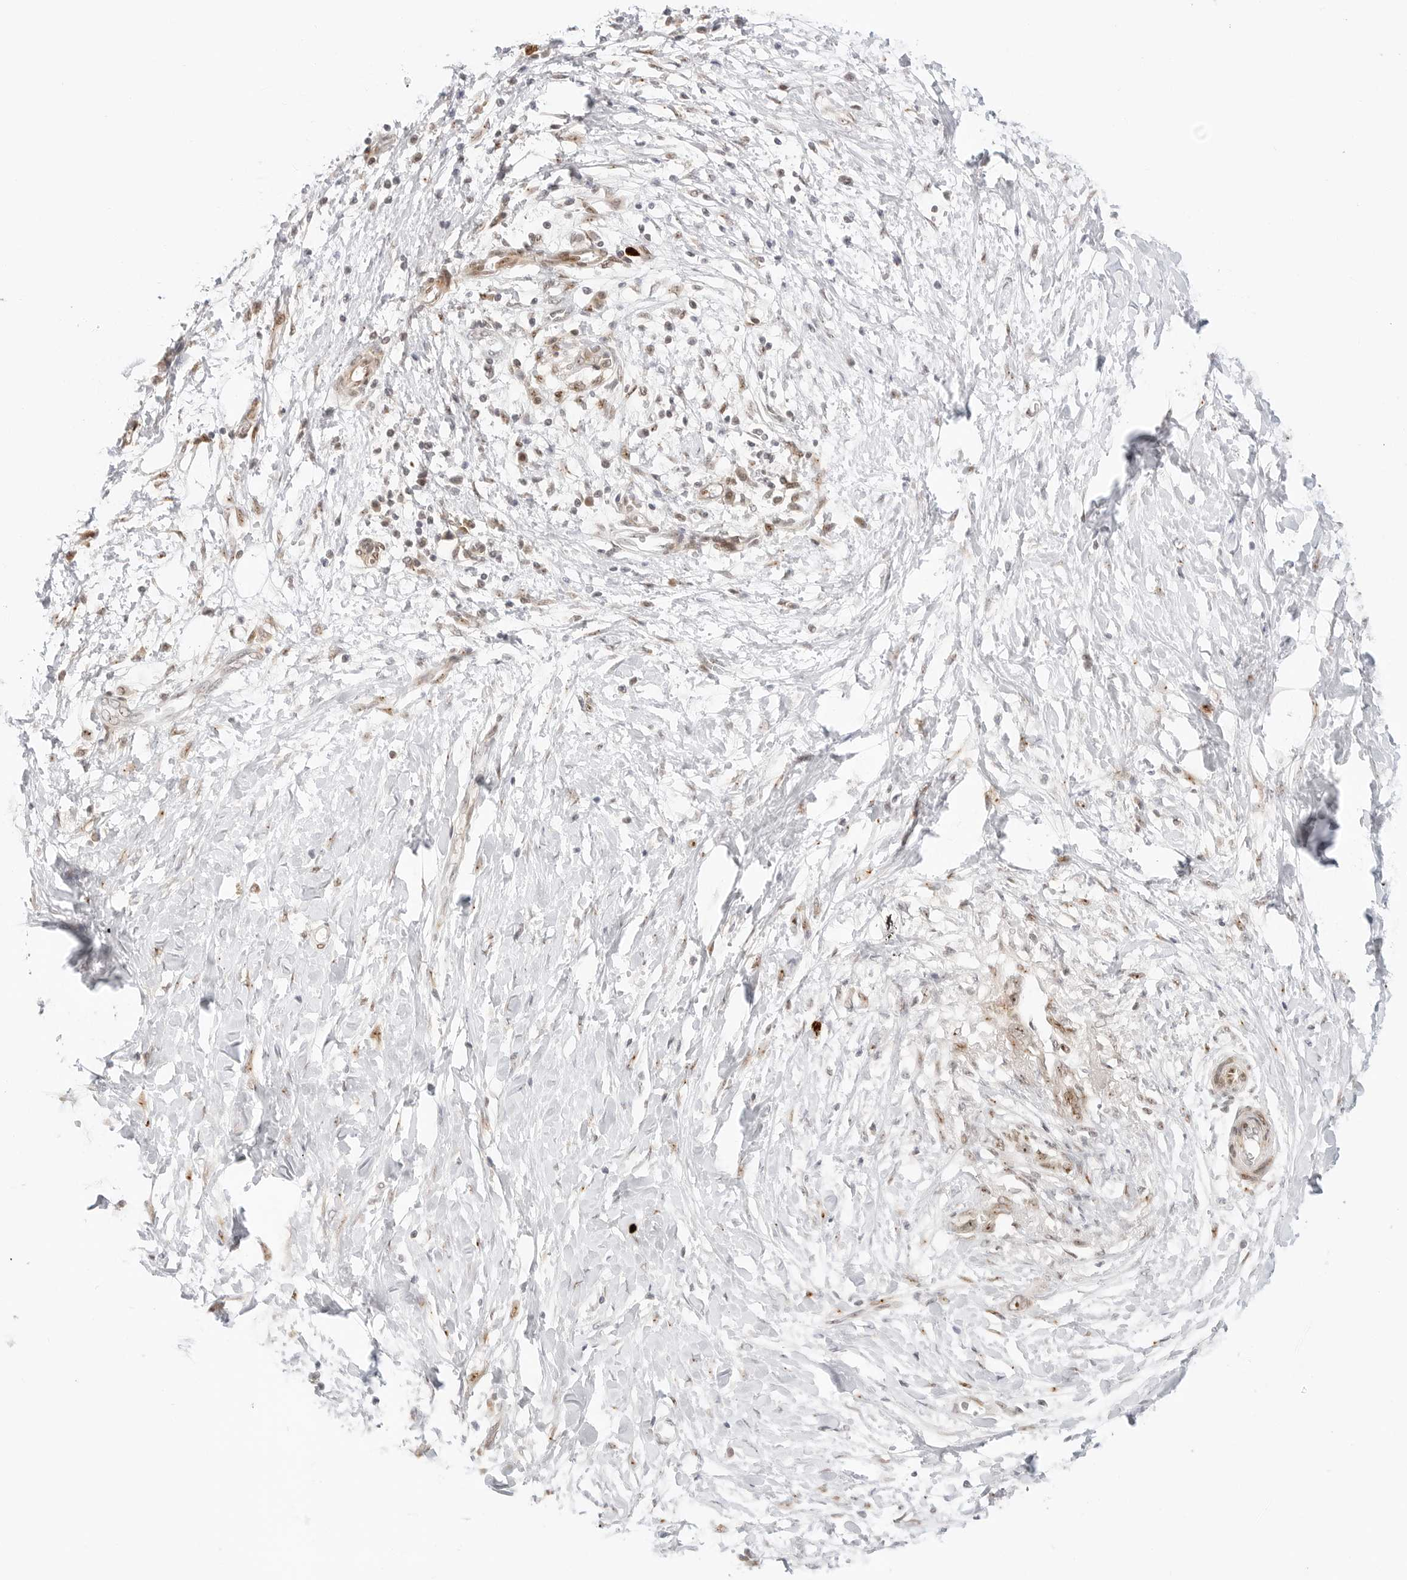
{"staining": {"intensity": "moderate", "quantity": "<25%", "location": "nuclear"}, "tissue": "pancreatic cancer", "cell_type": "Tumor cells", "image_type": "cancer", "snomed": [{"axis": "morphology", "description": "Normal tissue, NOS"}, {"axis": "morphology", "description": "Adenocarcinoma, NOS"}, {"axis": "topography", "description": "Pancreas"}, {"axis": "topography", "description": "Peripheral nerve tissue"}], "caption": "Immunohistochemical staining of pancreatic cancer reveals low levels of moderate nuclear protein expression in approximately <25% of tumor cells.", "gene": "HIPK3", "patient": {"sex": "male", "age": 59}}